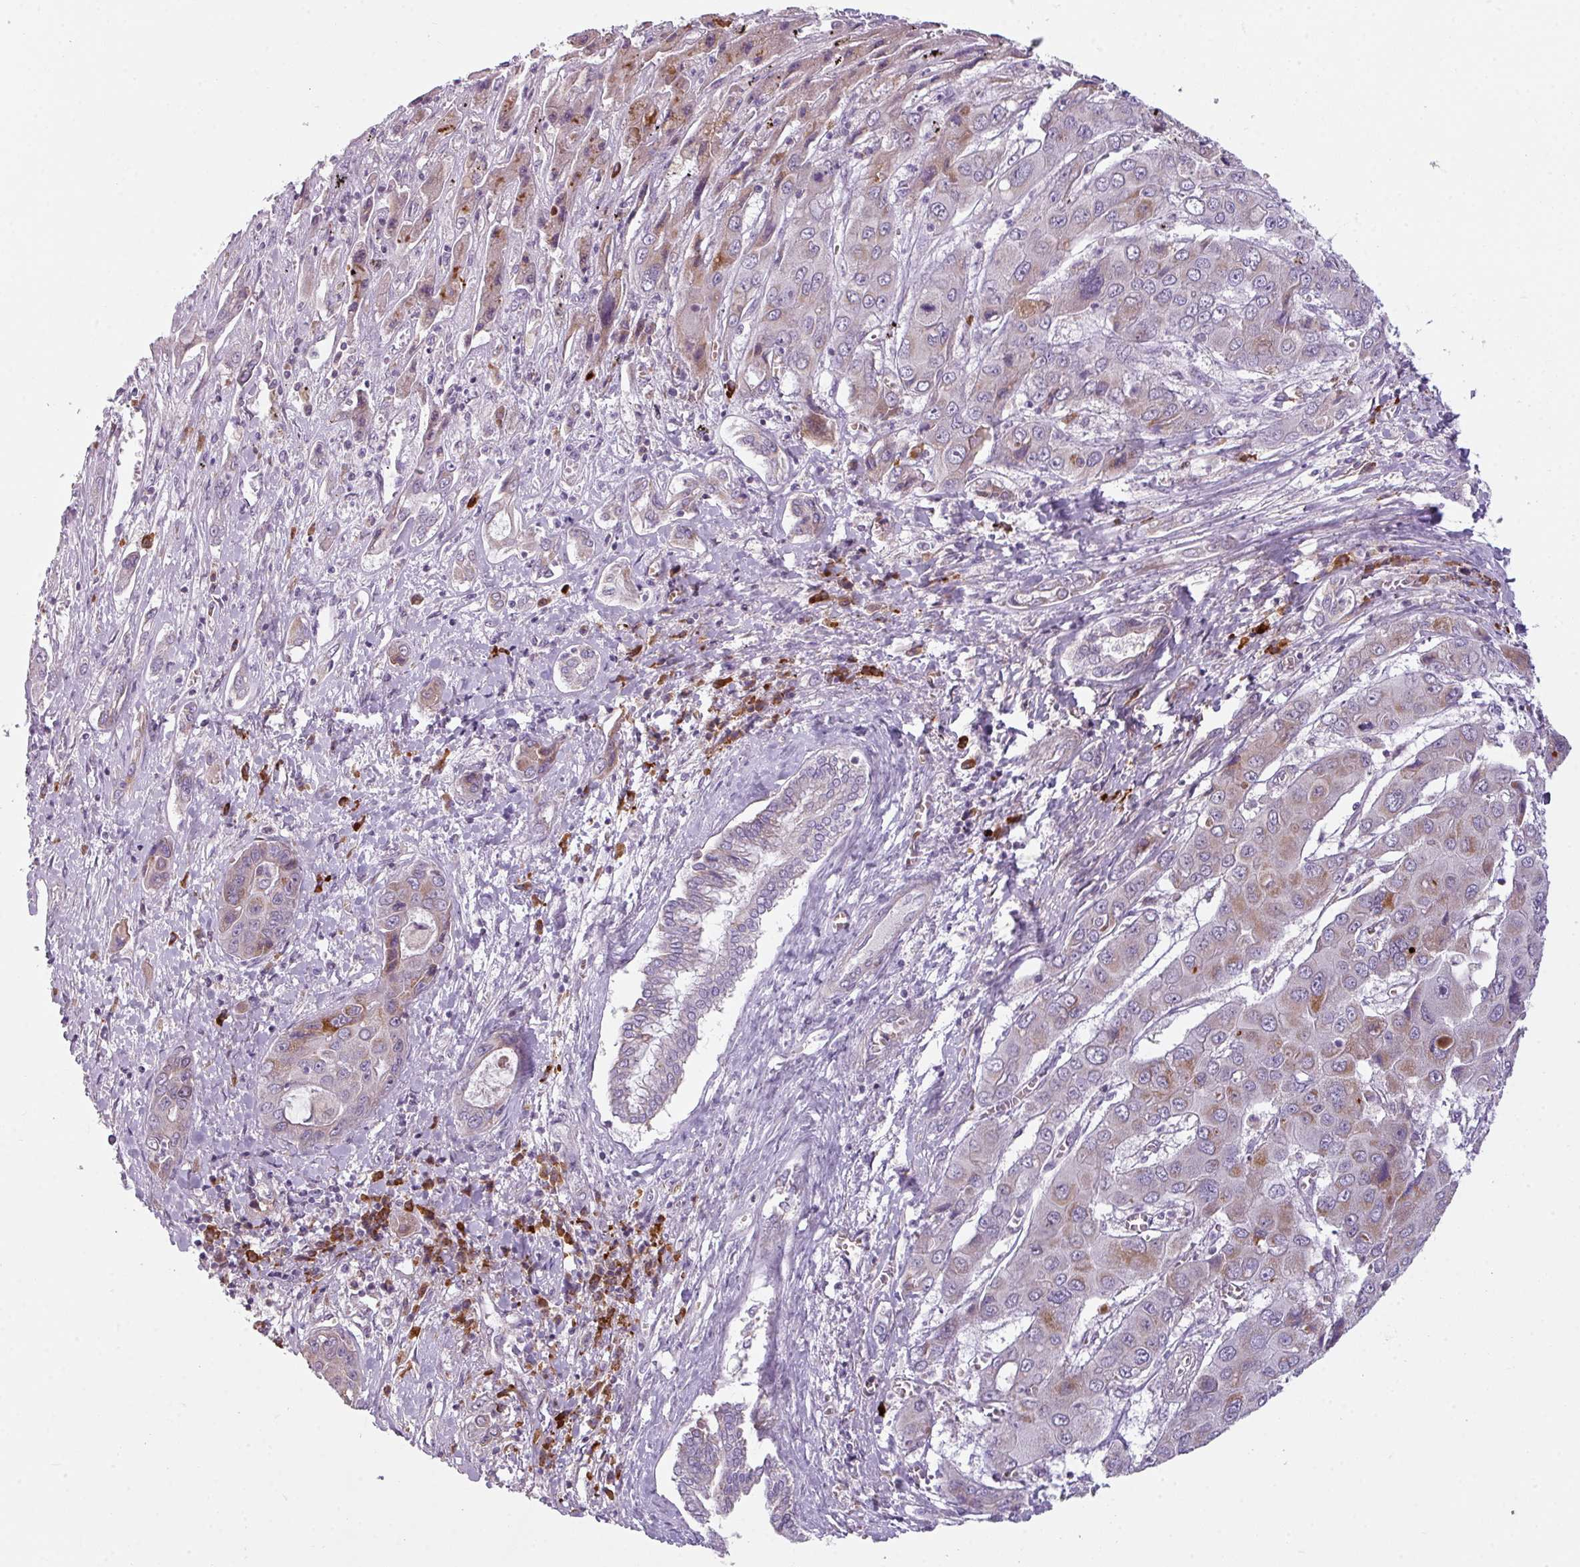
{"staining": {"intensity": "weak", "quantity": "25%-75%", "location": "cytoplasmic/membranous"}, "tissue": "liver cancer", "cell_type": "Tumor cells", "image_type": "cancer", "snomed": [{"axis": "morphology", "description": "Cholangiocarcinoma"}, {"axis": "topography", "description": "Liver"}], "caption": "Approximately 25%-75% of tumor cells in liver cholangiocarcinoma show weak cytoplasmic/membranous protein expression as visualized by brown immunohistochemical staining.", "gene": "C2orf68", "patient": {"sex": "male", "age": 67}}